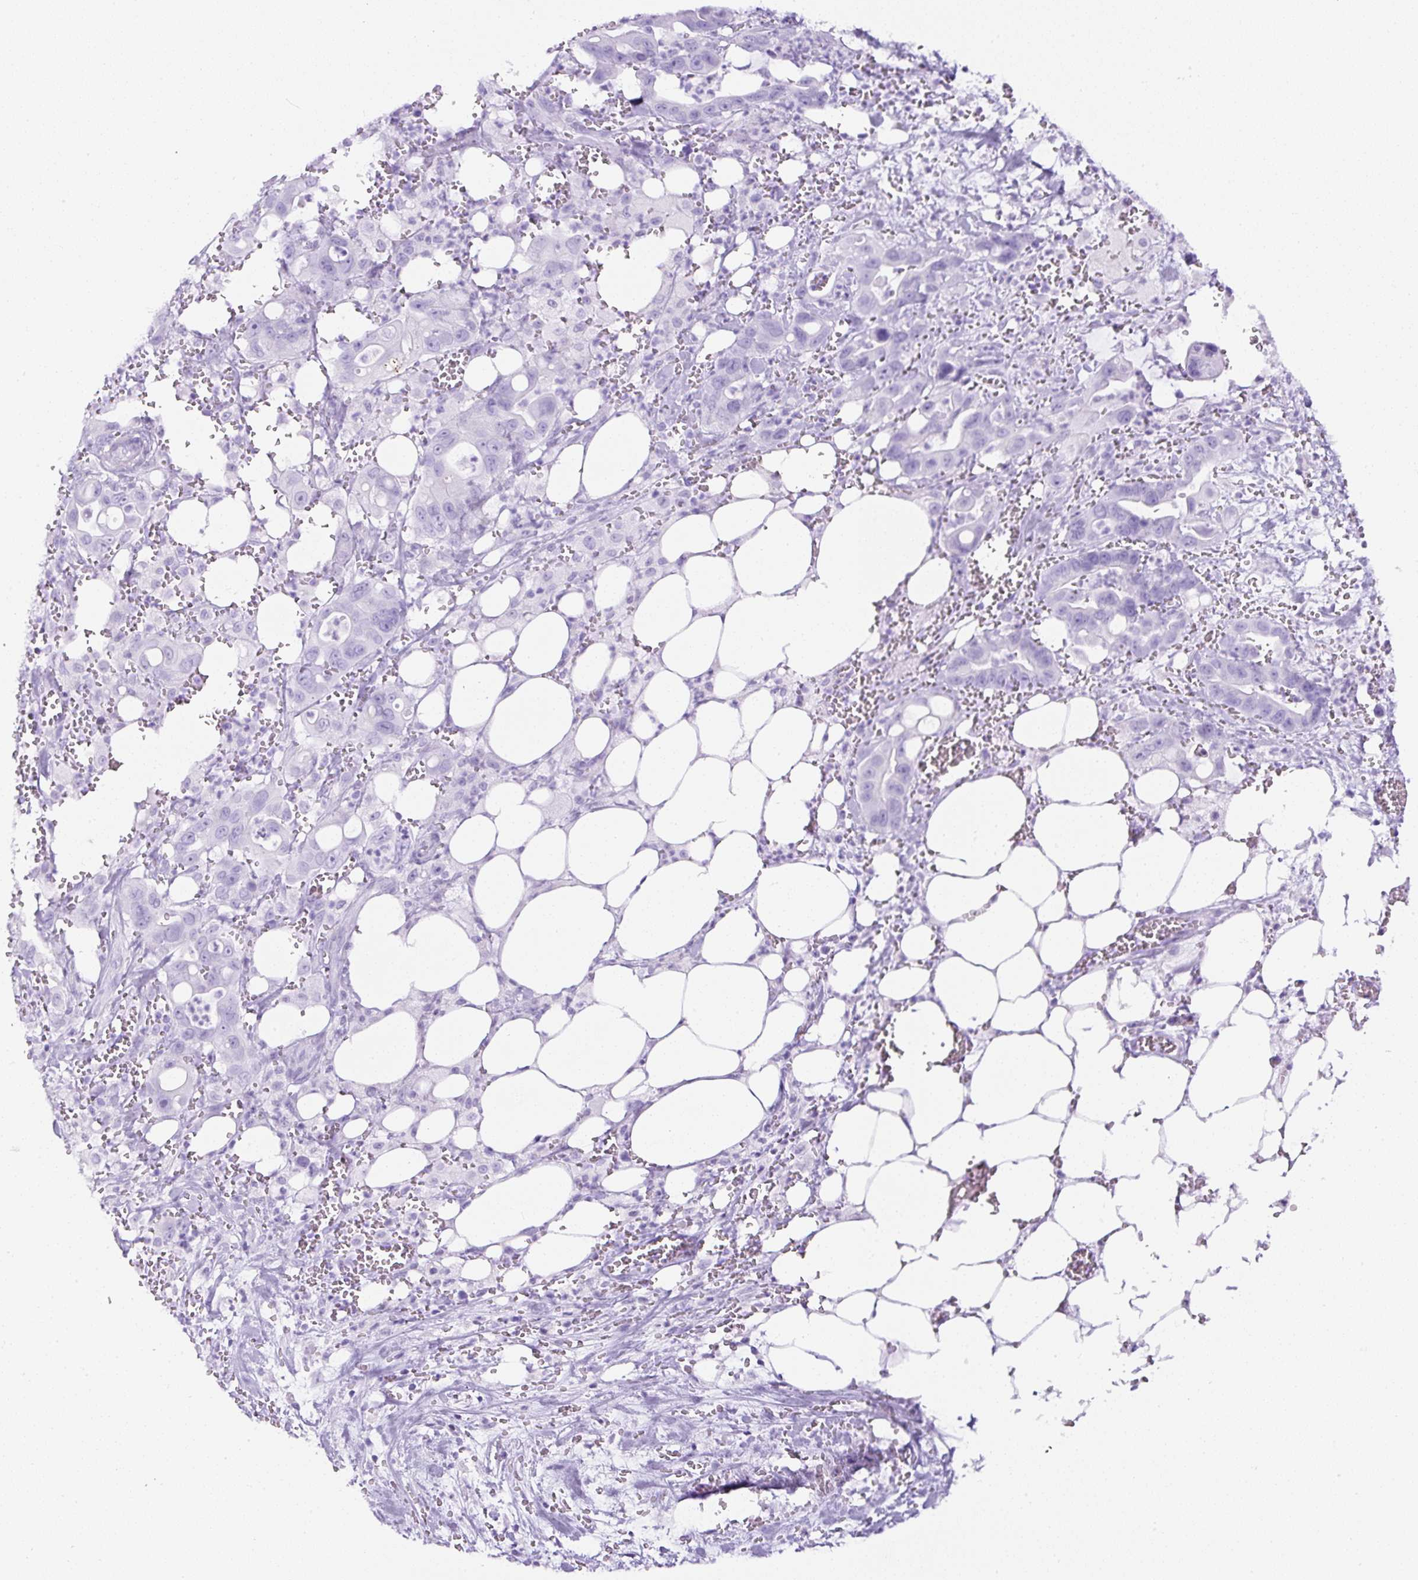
{"staining": {"intensity": "negative", "quantity": "none", "location": "none"}, "tissue": "pancreatic cancer", "cell_type": "Tumor cells", "image_type": "cancer", "snomed": [{"axis": "morphology", "description": "Adenocarcinoma, NOS"}, {"axis": "topography", "description": "Pancreas"}], "caption": "There is no significant staining in tumor cells of adenocarcinoma (pancreatic). Brightfield microscopy of IHC stained with DAB (3,3'-diaminobenzidine) (brown) and hematoxylin (blue), captured at high magnification.", "gene": "TMEM200B", "patient": {"sex": "male", "age": 61}}